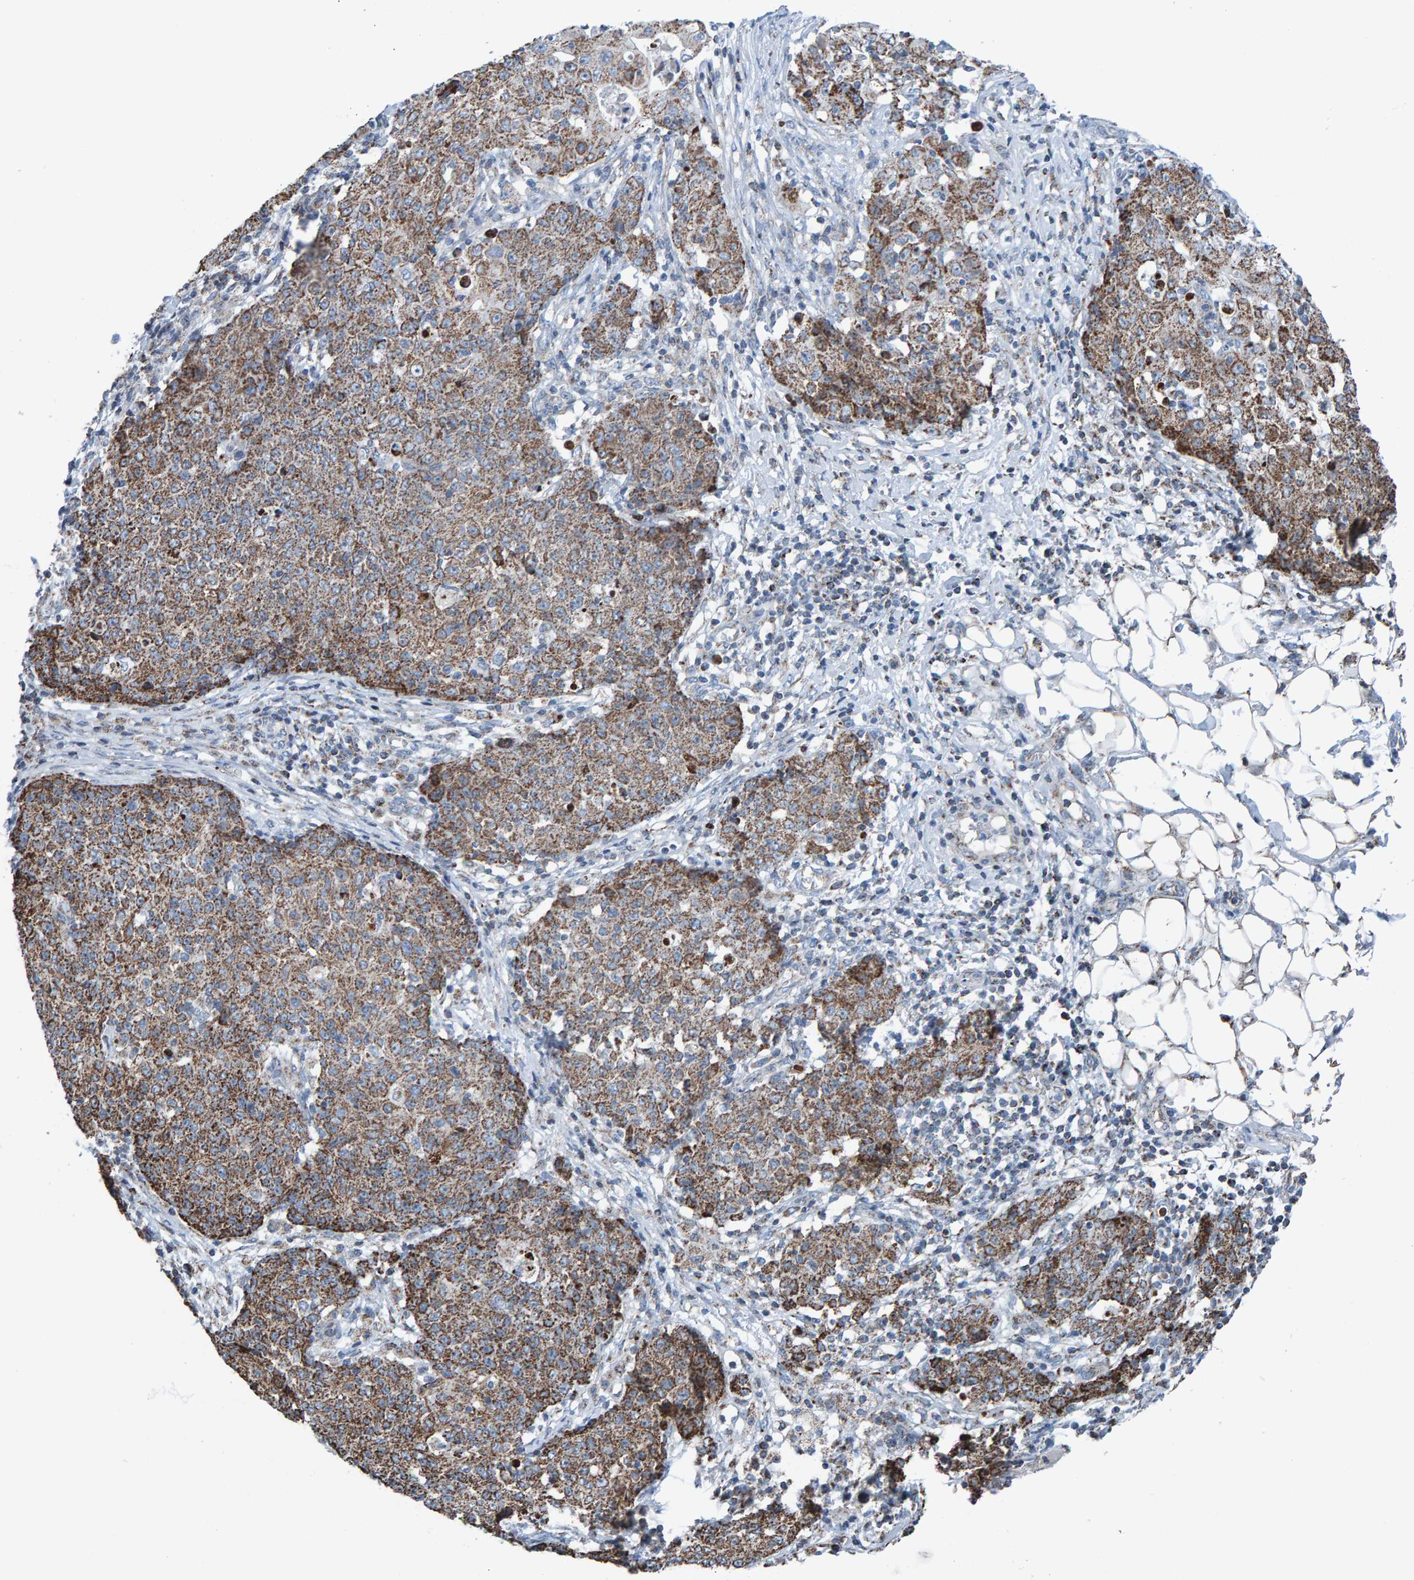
{"staining": {"intensity": "moderate", "quantity": ">75%", "location": "cytoplasmic/membranous"}, "tissue": "ovarian cancer", "cell_type": "Tumor cells", "image_type": "cancer", "snomed": [{"axis": "morphology", "description": "Carcinoma, endometroid"}, {"axis": "topography", "description": "Ovary"}], "caption": "Endometroid carcinoma (ovarian) stained with immunohistochemistry (IHC) displays moderate cytoplasmic/membranous expression in about >75% of tumor cells.", "gene": "ZNF48", "patient": {"sex": "female", "age": 42}}